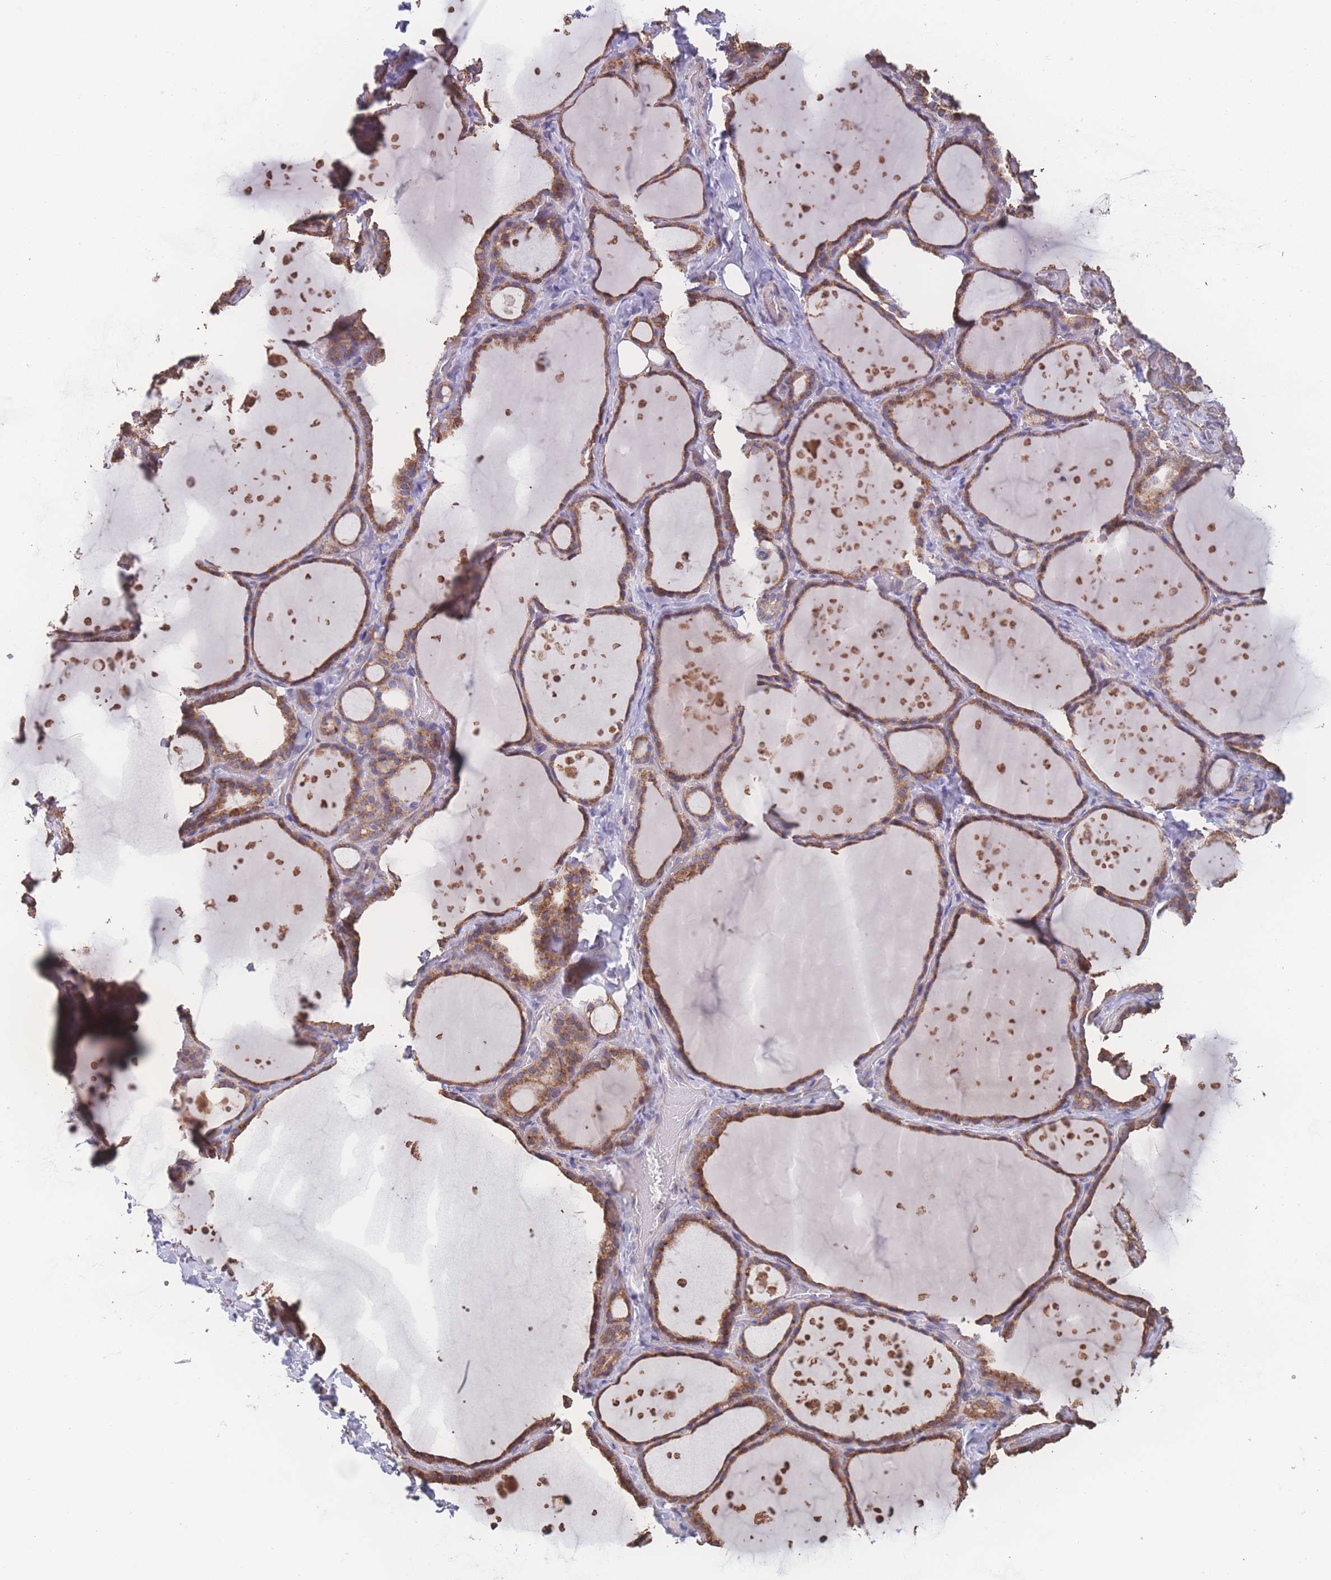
{"staining": {"intensity": "moderate", "quantity": ">75%", "location": "cytoplasmic/membranous"}, "tissue": "thyroid gland", "cell_type": "Glandular cells", "image_type": "normal", "snomed": [{"axis": "morphology", "description": "Normal tissue, NOS"}, {"axis": "topography", "description": "Thyroid gland"}], "caption": "Immunohistochemistry histopathology image of benign thyroid gland stained for a protein (brown), which demonstrates medium levels of moderate cytoplasmic/membranous positivity in about >75% of glandular cells.", "gene": "SGSM3", "patient": {"sex": "female", "age": 44}}